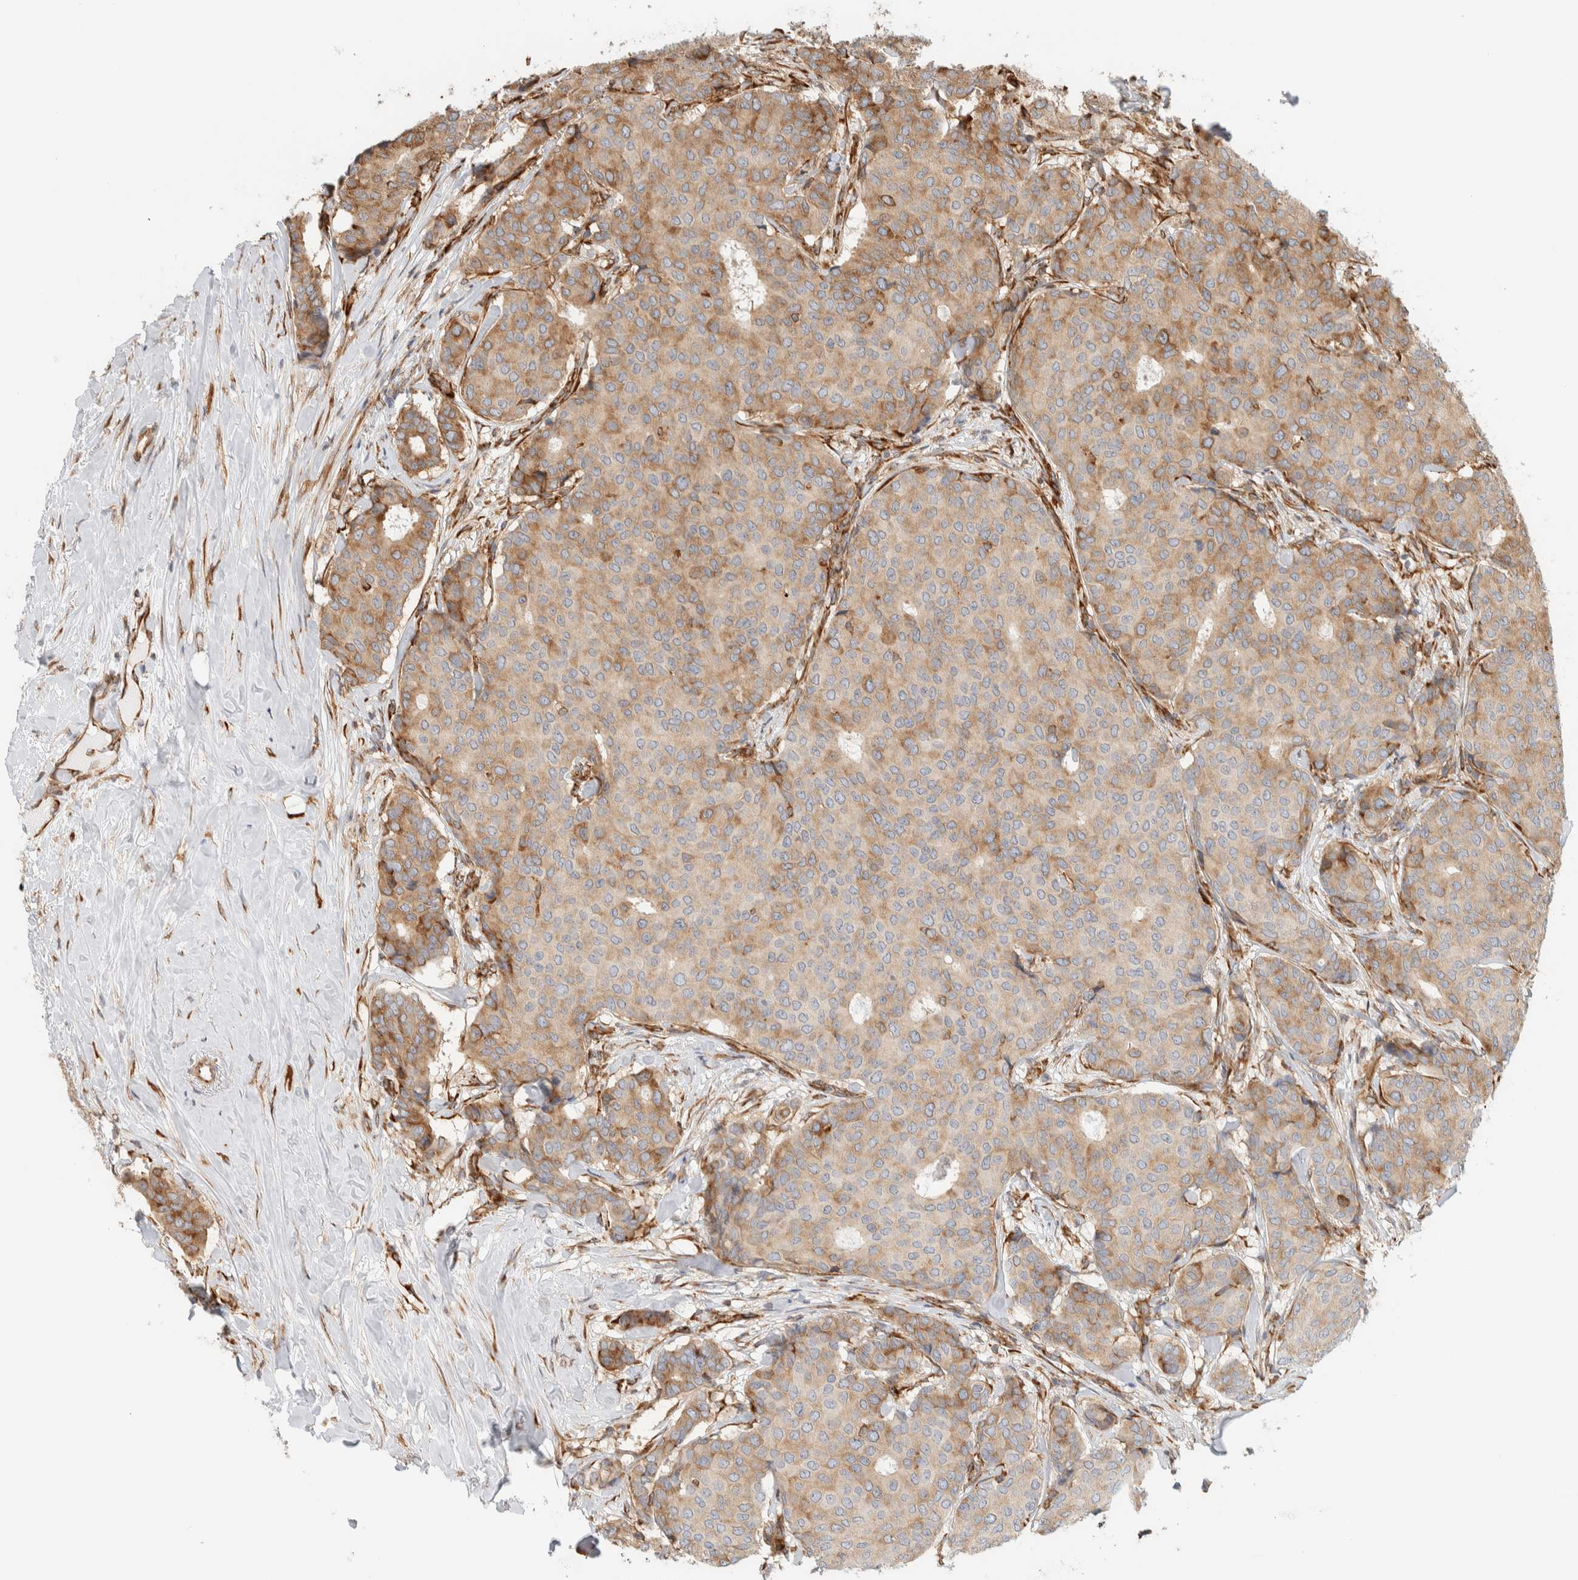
{"staining": {"intensity": "moderate", "quantity": ">75%", "location": "cytoplasmic/membranous"}, "tissue": "breast cancer", "cell_type": "Tumor cells", "image_type": "cancer", "snomed": [{"axis": "morphology", "description": "Duct carcinoma"}, {"axis": "topography", "description": "Breast"}], "caption": "Protein staining of infiltrating ductal carcinoma (breast) tissue displays moderate cytoplasmic/membranous staining in approximately >75% of tumor cells. (IHC, brightfield microscopy, high magnification).", "gene": "LLGL2", "patient": {"sex": "female", "age": 75}}